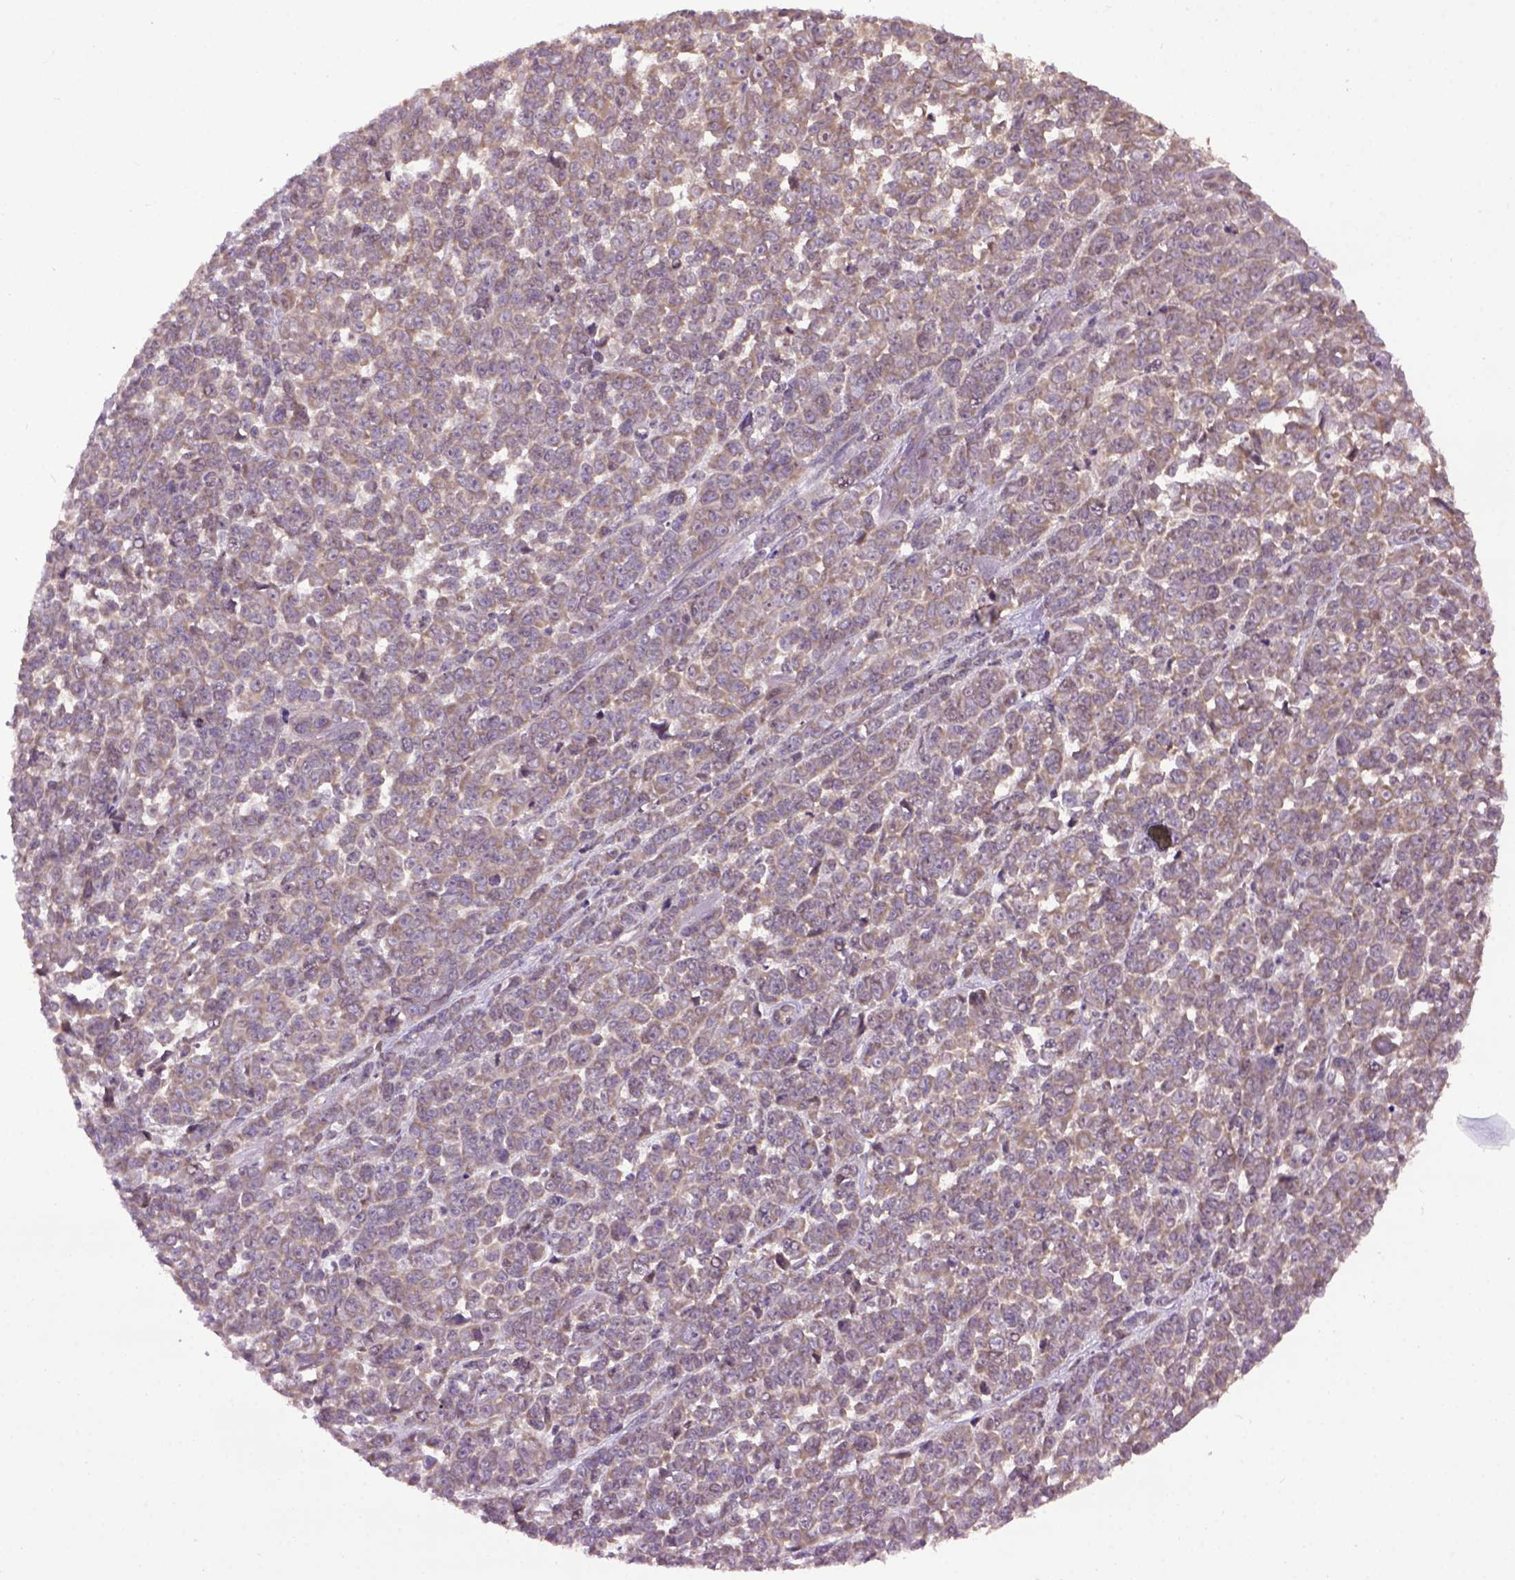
{"staining": {"intensity": "moderate", "quantity": ">75%", "location": "cytoplasmic/membranous"}, "tissue": "melanoma", "cell_type": "Tumor cells", "image_type": "cancer", "snomed": [{"axis": "morphology", "description": "Malignant melanoma, NOS"}, {"axis": "topography", "description": "Skin"}], "caption": "Immunohistochemistry (IHC) of melanoma exhibits medium levels of moderate cytoplasmic/membranous positivity in about >75% of tumor cells.", "gene": "WDR48", "patient": {"sex": "female", "age": 95}}